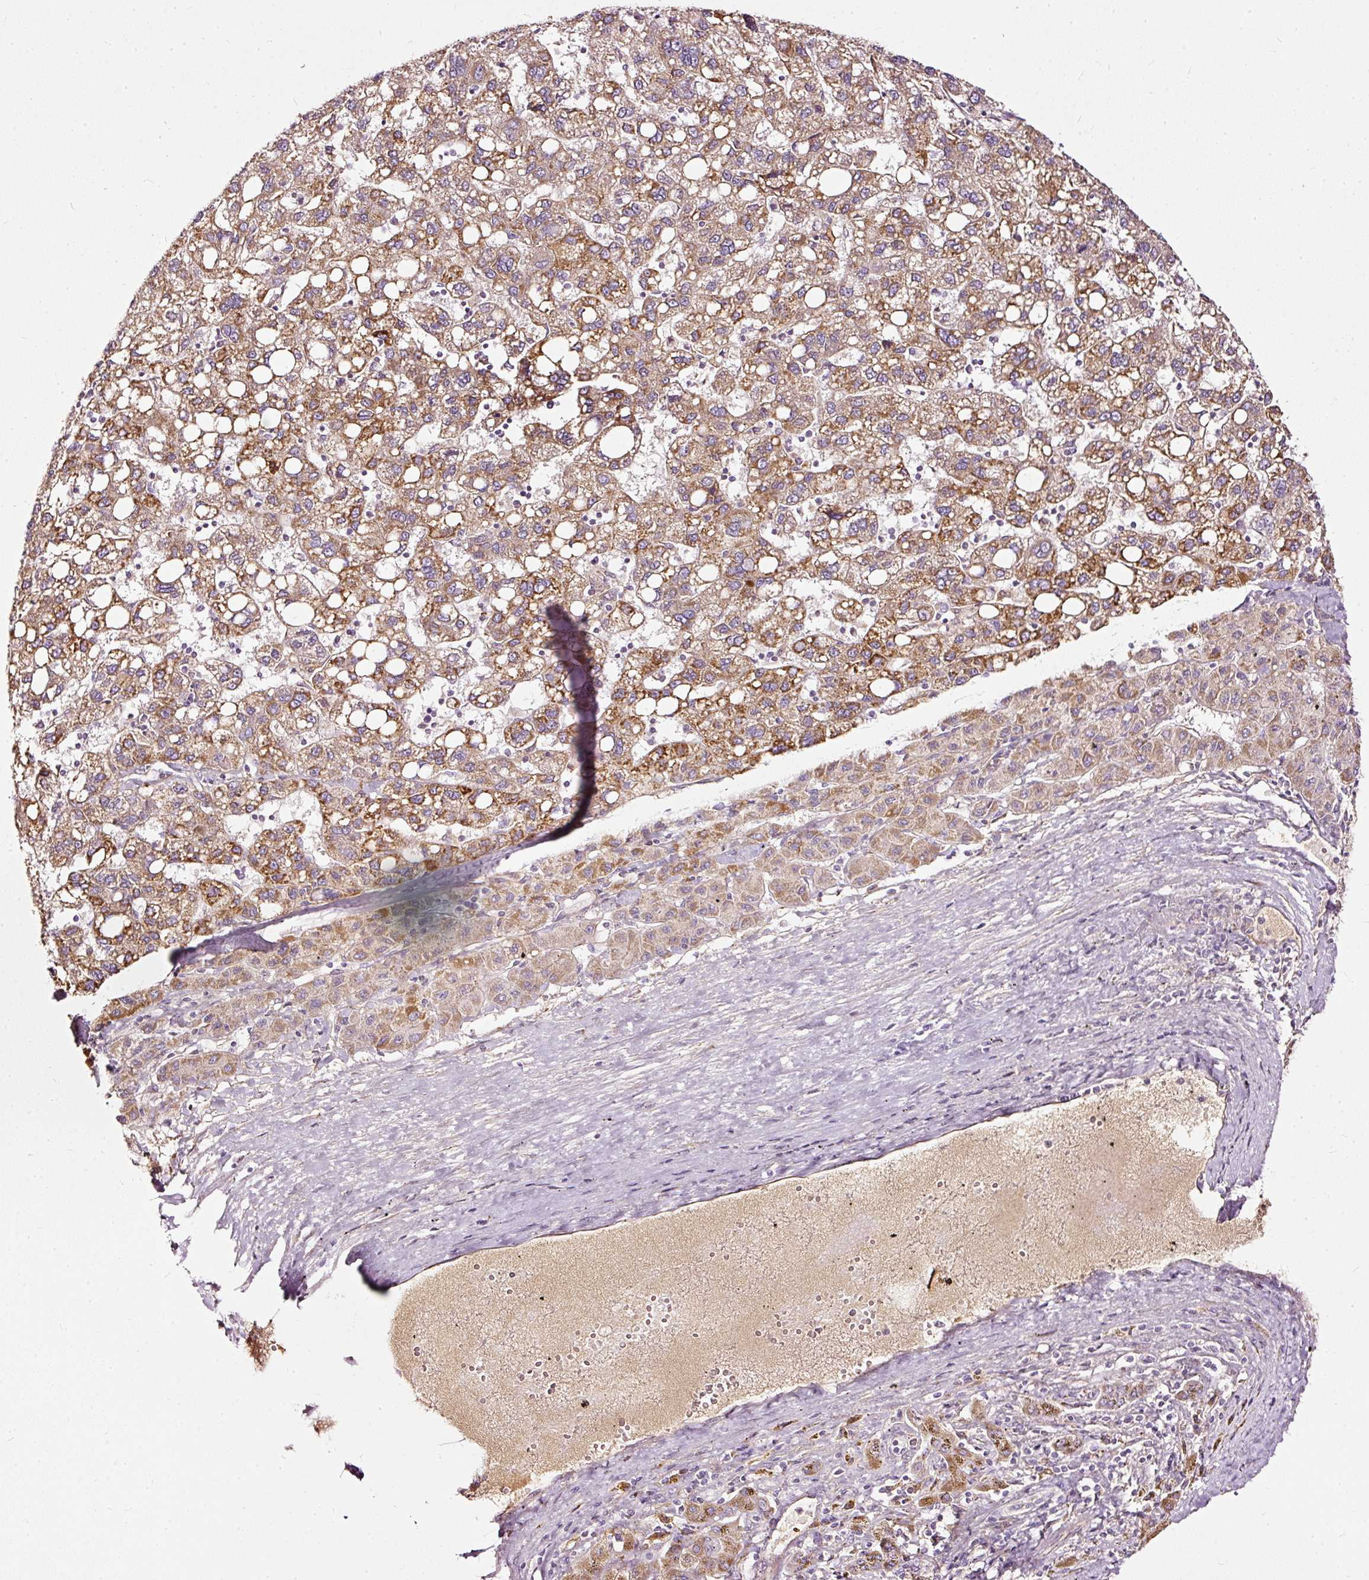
{"staining": {"intensity": "moderate", "quantity": ">75%", "location": "cytoplasmic/membranous"}, "tissue": "liver cancer", "cell_type": "Tumor cells", "image_type": "cancer", "snomed": [{"axis": "morphology", "description": "Carcinoma, Hepatocellular, NOS"}, {"axis": "topography", "description": "Liver"}], "caption": "Immunohistochemistry image of human liver cancer (hepatocellular carcinoma) stained for a protein (brown), which exhibits medium levels of moderate cytoplasmic/membranous expression in approximately >75% of tumor cells.", "gene": "PAQR9", "patient": {"sex": "female", "age": 82}}